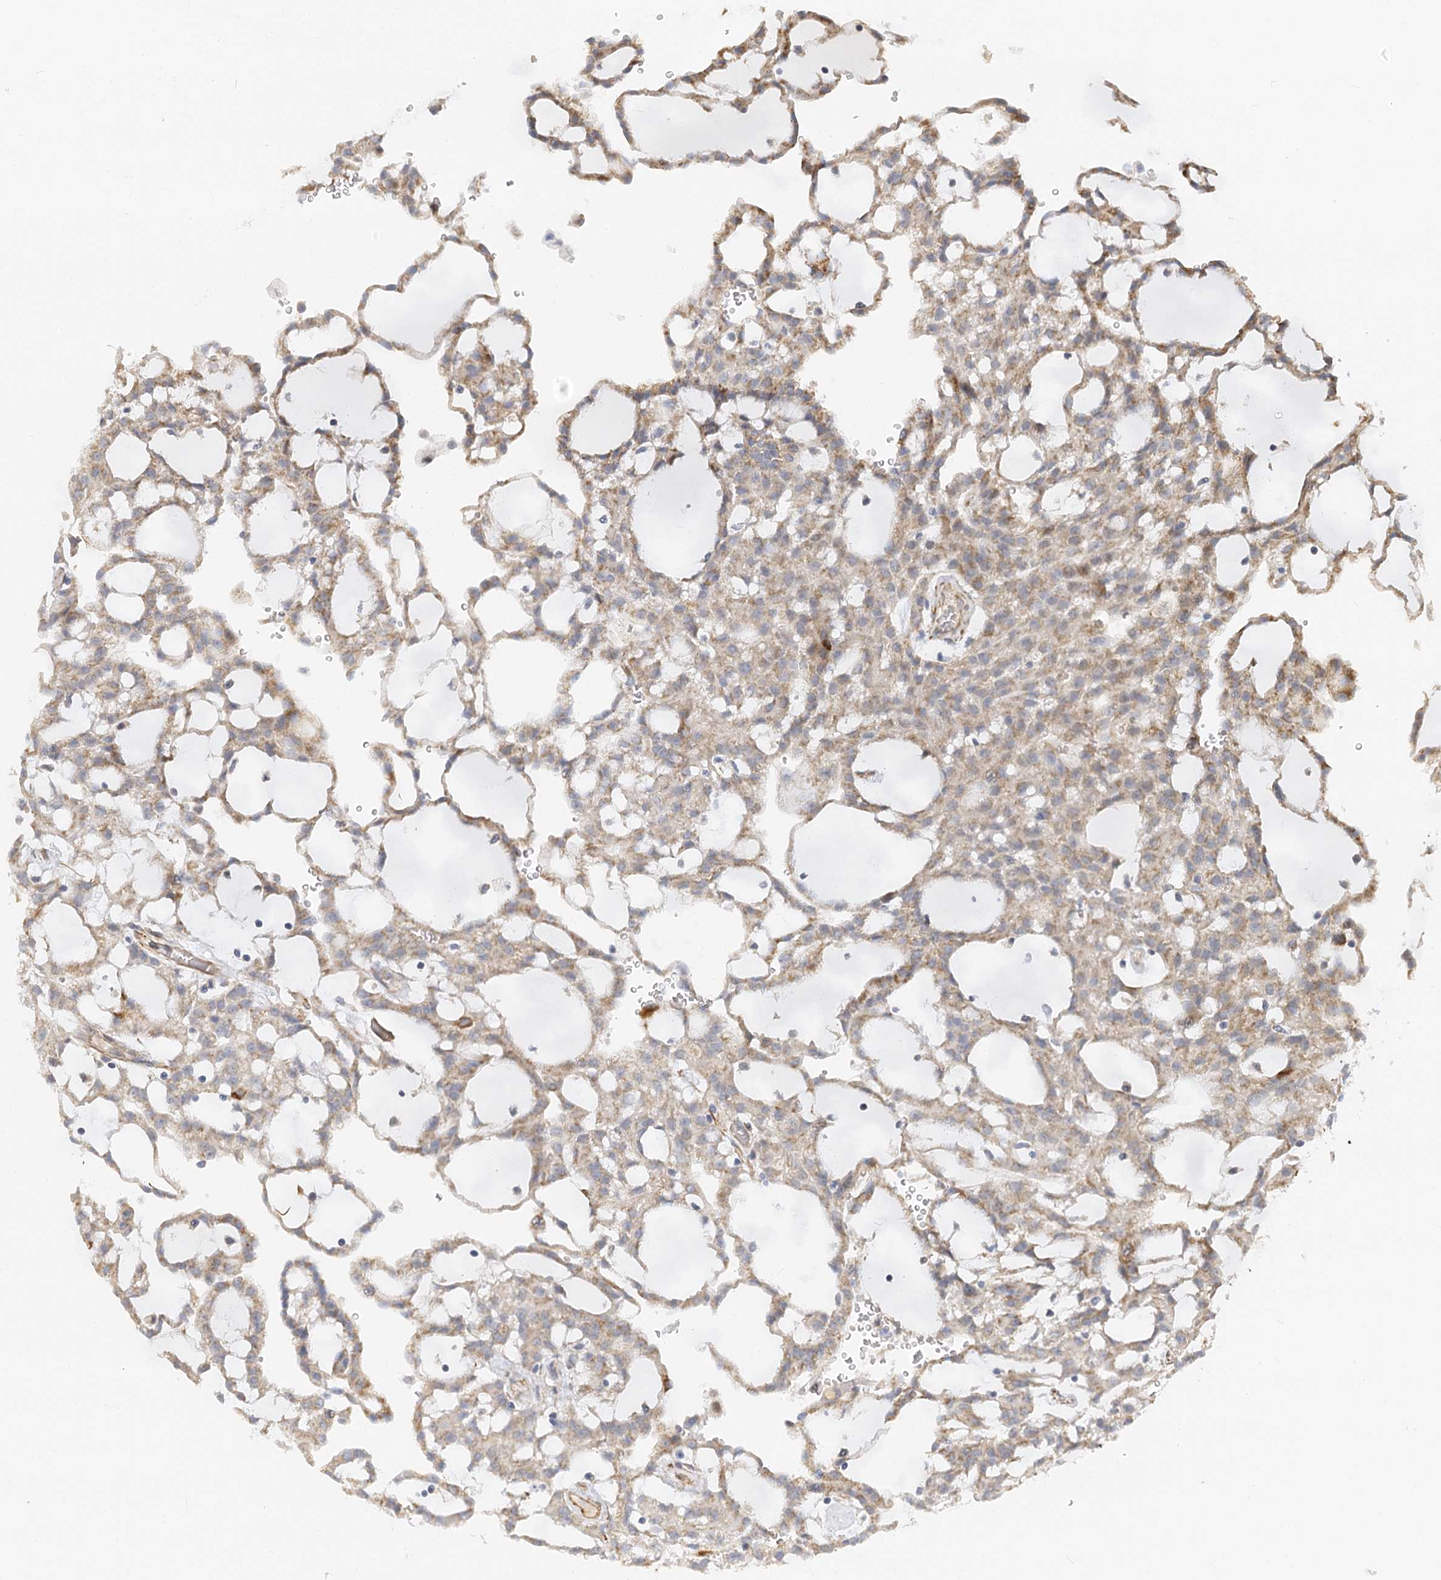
{"staining": {"intensity": "weak", "quantity": ">75%", "location": "cytoplasmic/membranous"}, "tissue": "renal cancer", "cell_type": "Tumor cells", "image_type": "cancer", "snomed": [{"axis": "morphology", "description": "Adenocarcinoma, NOS"}, {"axis": "topography", "description": "Kidney"}], "caption": "DAB immunohistochemical staining of human renal adenocarcinoma reveals weak cytoplasmic/membranous protein positivity in about >75% of tumor cells. (Stains: DAB (3,3'-diaminobenzidine) in brown, nuclei in blue, Microscopy: brightfield microscopy at high magnification).", "gene": "NELL2", "patient": {"sex": "male", "age": 63}}